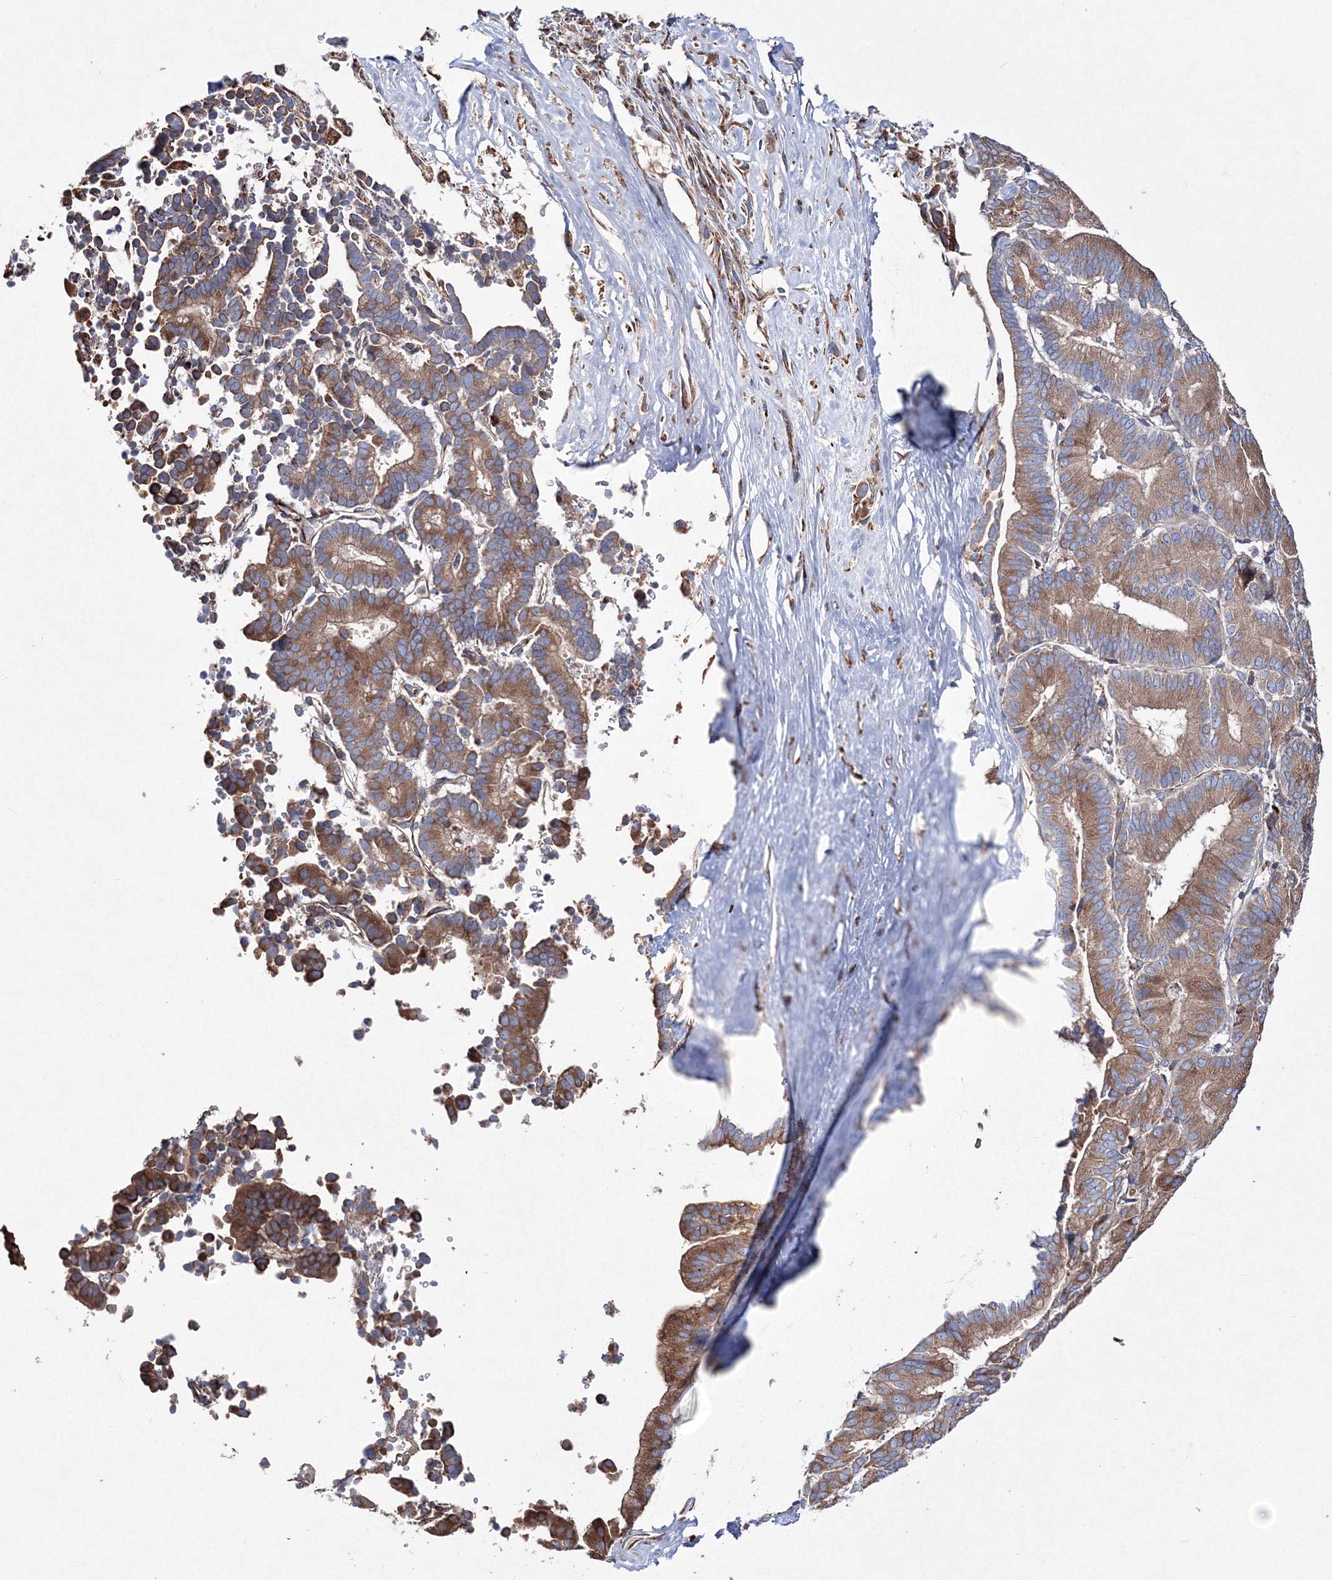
{"staining": {"intensity": "moderate", "quantity": ">75%", "location": "cytoplasmic/membranous"}, "tissue": "liver cancer", "cell_type": "Tumor cells", "image_type": "cancer", "snomed": [{"axis": "morphology", "description": "Cholangiocarcinoma"}, {"axis": "topography", "description": "Liver"}], "caption": "Immunohistochemical staining of human liver cancer (cholangiocarcinoma) shows medium levels of moderate cytoplasmic/membranous expression in about >75% of tumor cells.", "gene": "VPS8", "patient": {"sex": "female", "age": 75}}